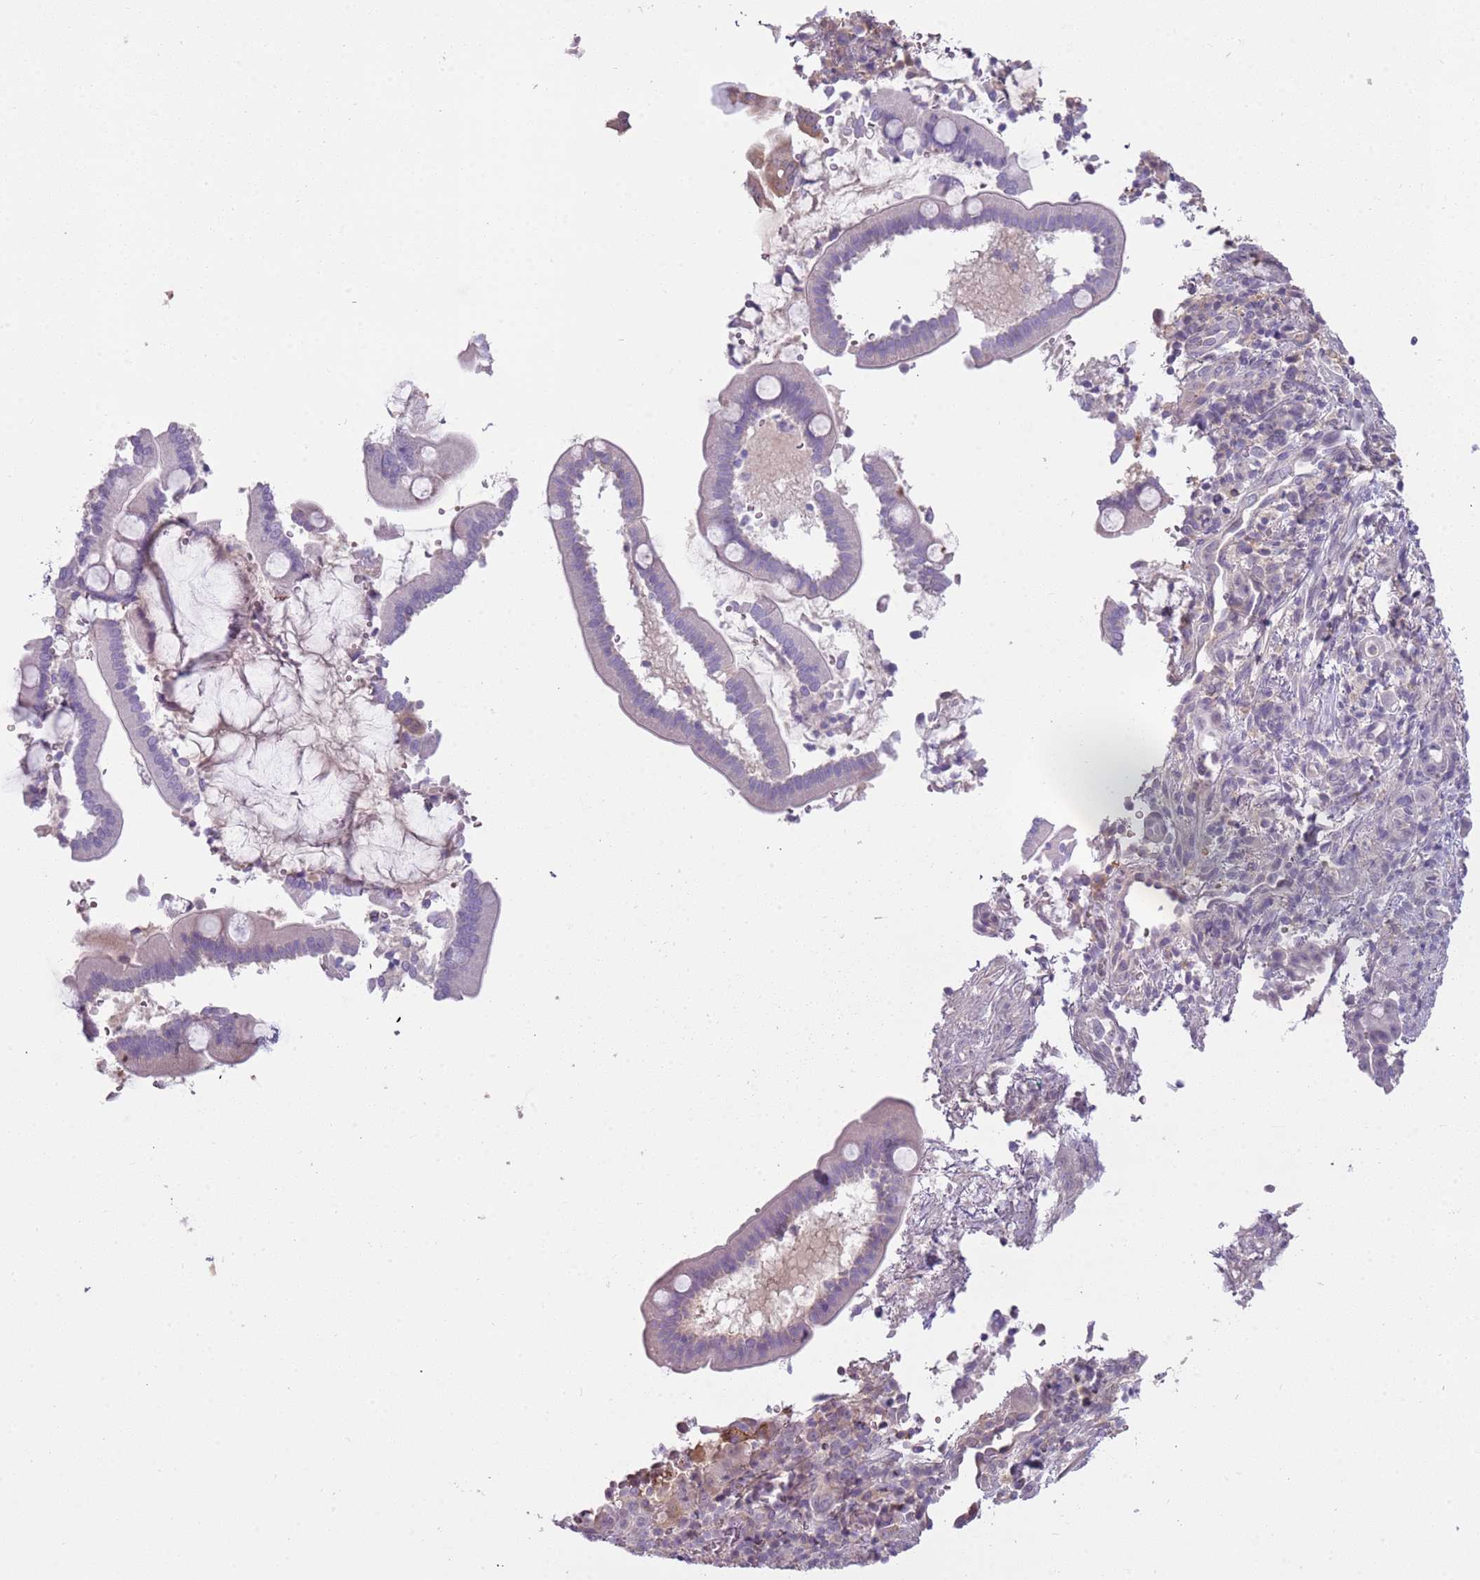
{"staining": {"intensity": "weak", "quantity": "<25%", "location": "cytoplasmic/membranous"}, "tissue": "pancreatic cancer", "cell_type": "Tumor cells", "image_type": "cancer", "snomed": [{"axis": "morphology", "description": "Normal tissue, NOS"}, {"axis": "morphology", "description": "Adenocarcinoma, NOS"}, {"axis": "topography", "description": "Pancreas"}], "caption": "The micrograph demonstrates no significant expression in tumor cells of adenocarcinoma (pancreatic).", "gene": "ARHGAP5", "patient": {"sex": "female", "age": 55}}